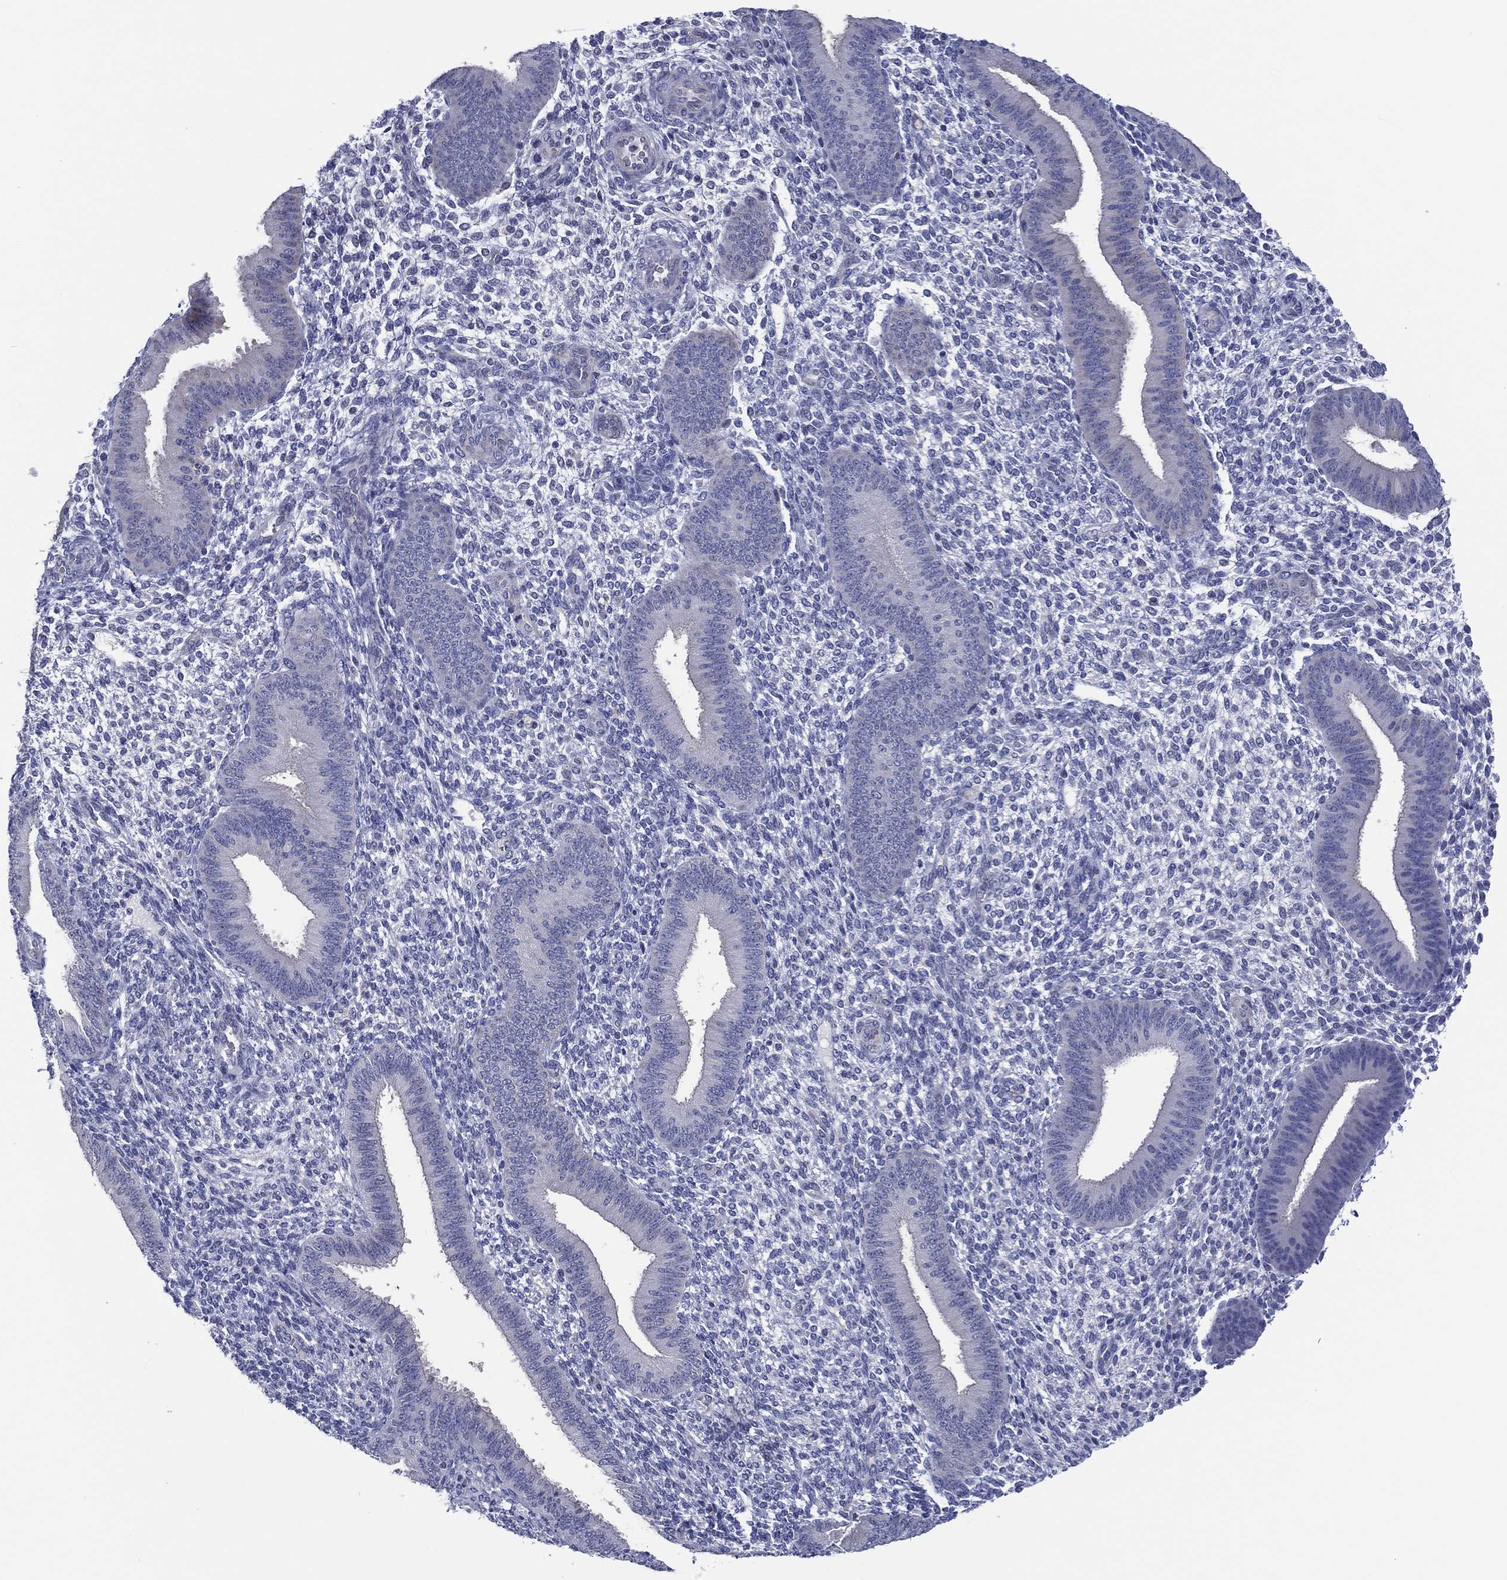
{"staining": {"intensity": "negative", "quantity": "none", "location": "none"}, "tissue": "endometrium", "cell_type": "Cells in endometrial stroma", "image_type": "normal", "snomed": [{"axis": "morphology", "description": "Normal tissue, NOS"}, {"axis": "topography", "description": "Endometrium"}], "caption": "A high-resolution histopathology image shows IHC staining of benign endometrium, which demonstrates no significant positivity in cells in endometrial stroma.", "gene": "TRIM31", "patient": {"sex": "female", "age": 39}}